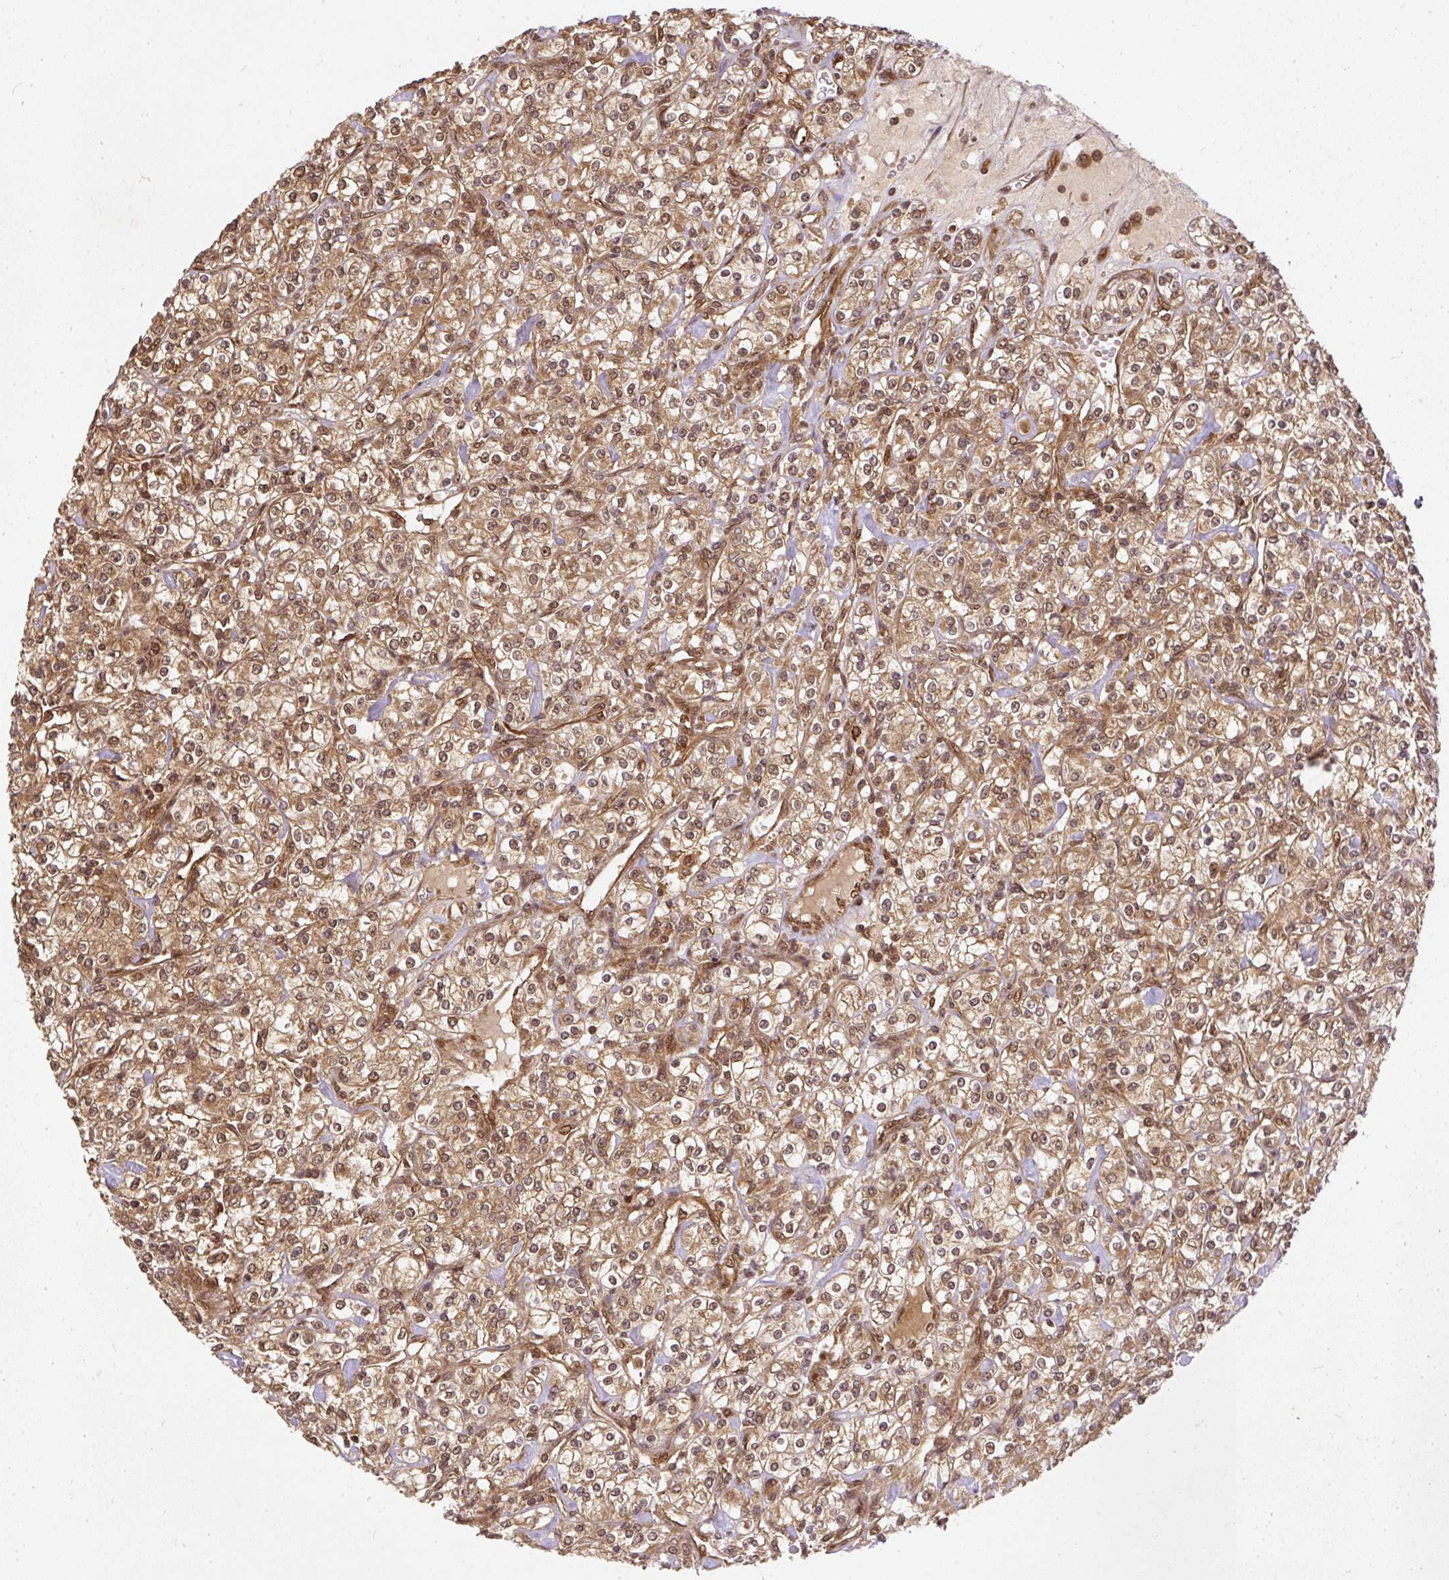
{"staining": {"intensity": "moderate", "quantity": ">75%", "location": "cytoplasmic/membranous,nuclear"}, "tissue": "renal cancer", "cell_type": "Tumor cells", "image_type": "cancer", "snomed": [{"axis": "morphology", "description": "Adenocarcinoma, NOS"}, {"axis": "topography", "description": "Kidney"}], "caption": "Protein staining of renal cancer (adenocarcinoma) tissue demonstrates moderate cytoplasmic/membranous and nuclear staining in about >75% of tumor cells.", "gene": "PSMD1", "patient": {"sex": "male", "age": 77}}